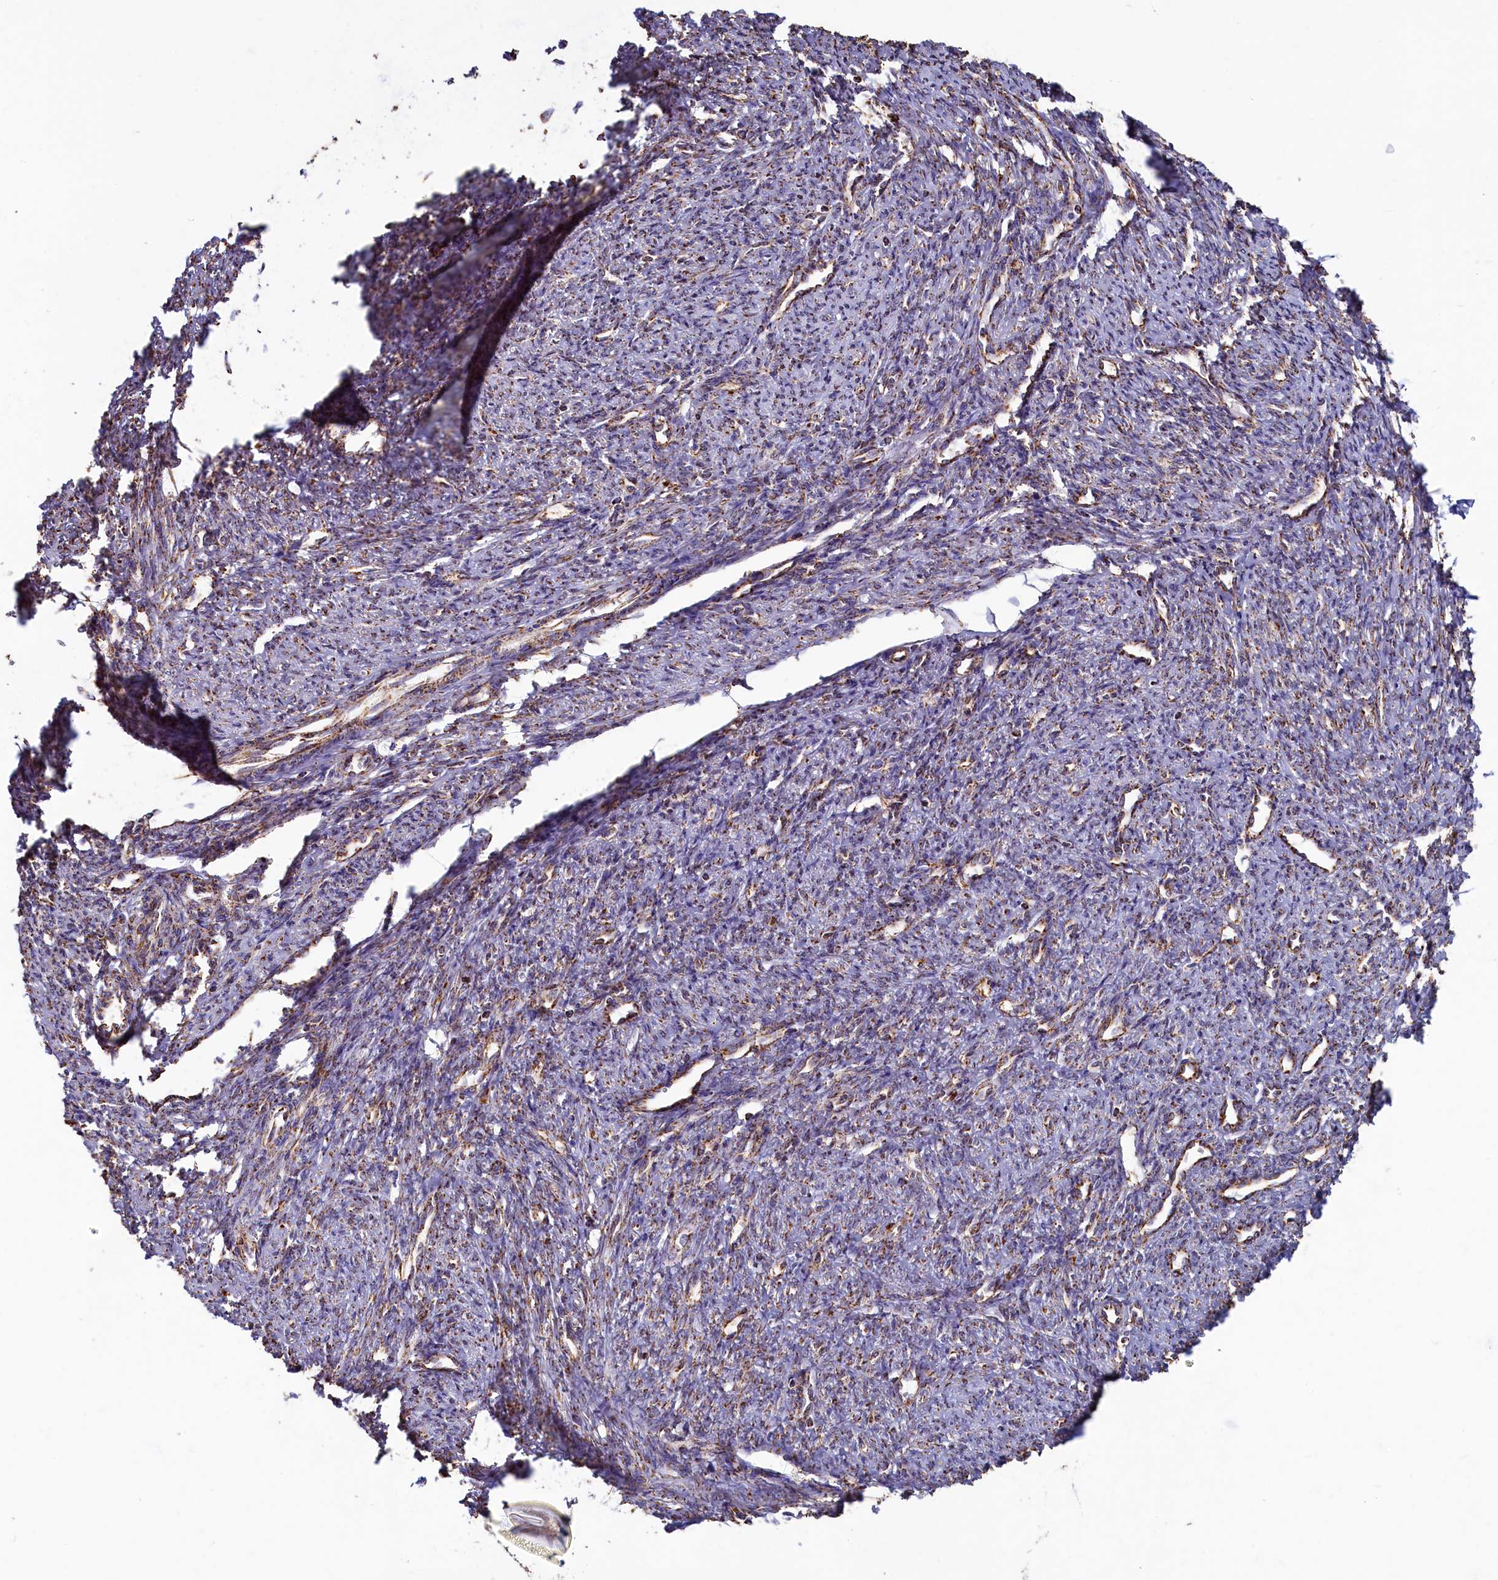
{"staining": {"intensity": "moderate", "quantity": ">75%", "location": "cytoplasmic/membranous"}, "tissue": "smooth muscle", "cell_type": "Smooth muscle cells", "image_type": "normal", "snomed": [{"axis": "morphology", "description": "Normal tissue, NOS"}, {"axis": "topography", "description": "Smooth muscle"}, {"axis": "topography", "description": "Uterus"}], "caption": "A brown stain shows moderate cytoplasmic/membranous expression of a protein in smooth muscle cells of unremarkable smooth muscle. (IHC, brightfield microscopy, high magnification).", "gene": "SPR", "patient": {"sex": "female", "age": 59}}